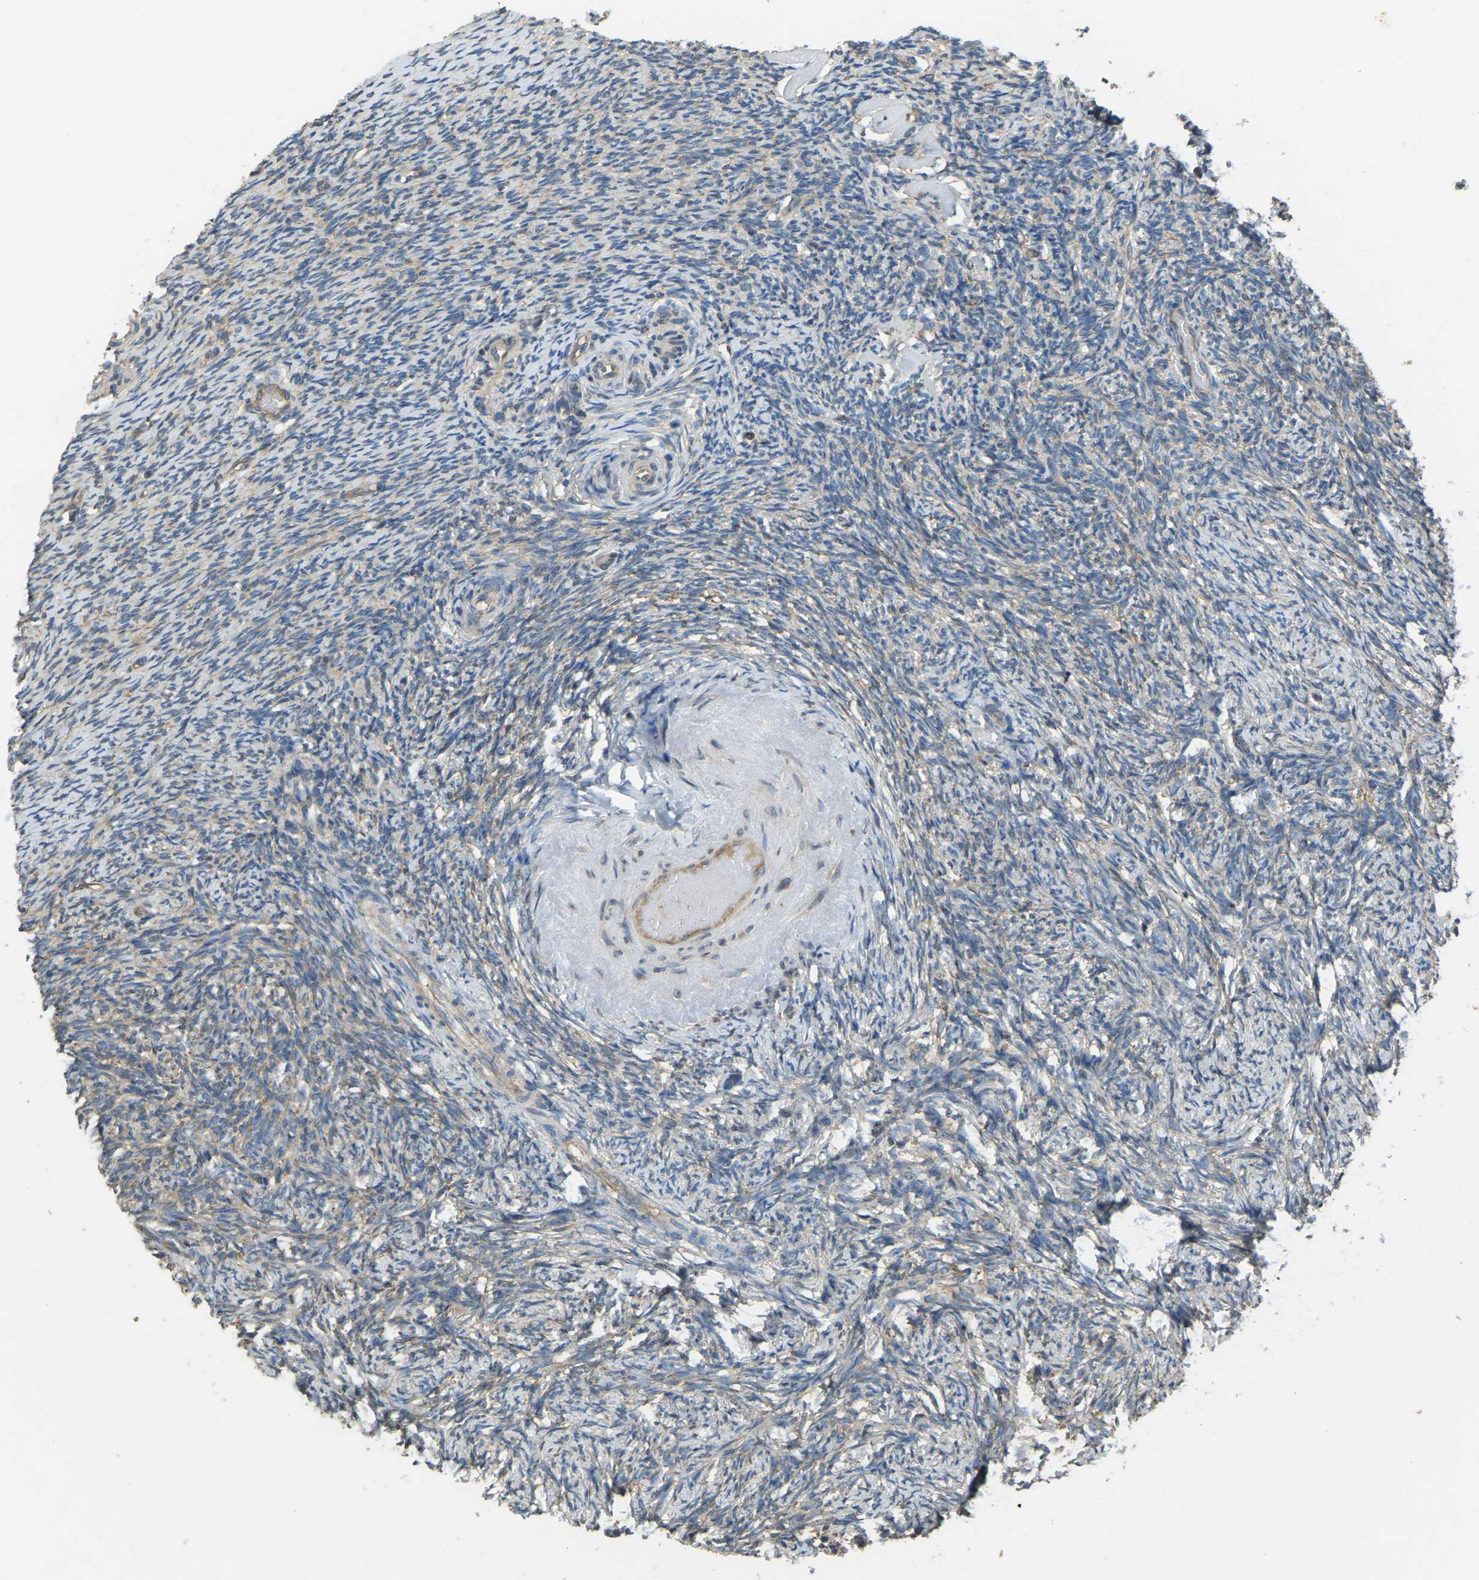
{"staining": {"intensity": "weak", "quantity": "25%-75%", "location": "cytoplasmic/membranous"}, "tissue": "ovary", "cell_type": "Ovarian stroma cells", "image_type": "normal", "snomed": [{"axis": "morphology", "description": "Normal tissue, NOS"}, {"axis": "topography", "description": "Ovary"}], "caption": "Immunohistochemistry image of benign ovary stained for a protein (brown), which shows low levels of weak cytoplasmic/membranous expression in about 25%-75% of ovarian stroma cells.", "gene": "AIMP1", "patient": {"sex": "female", "age": 60}}